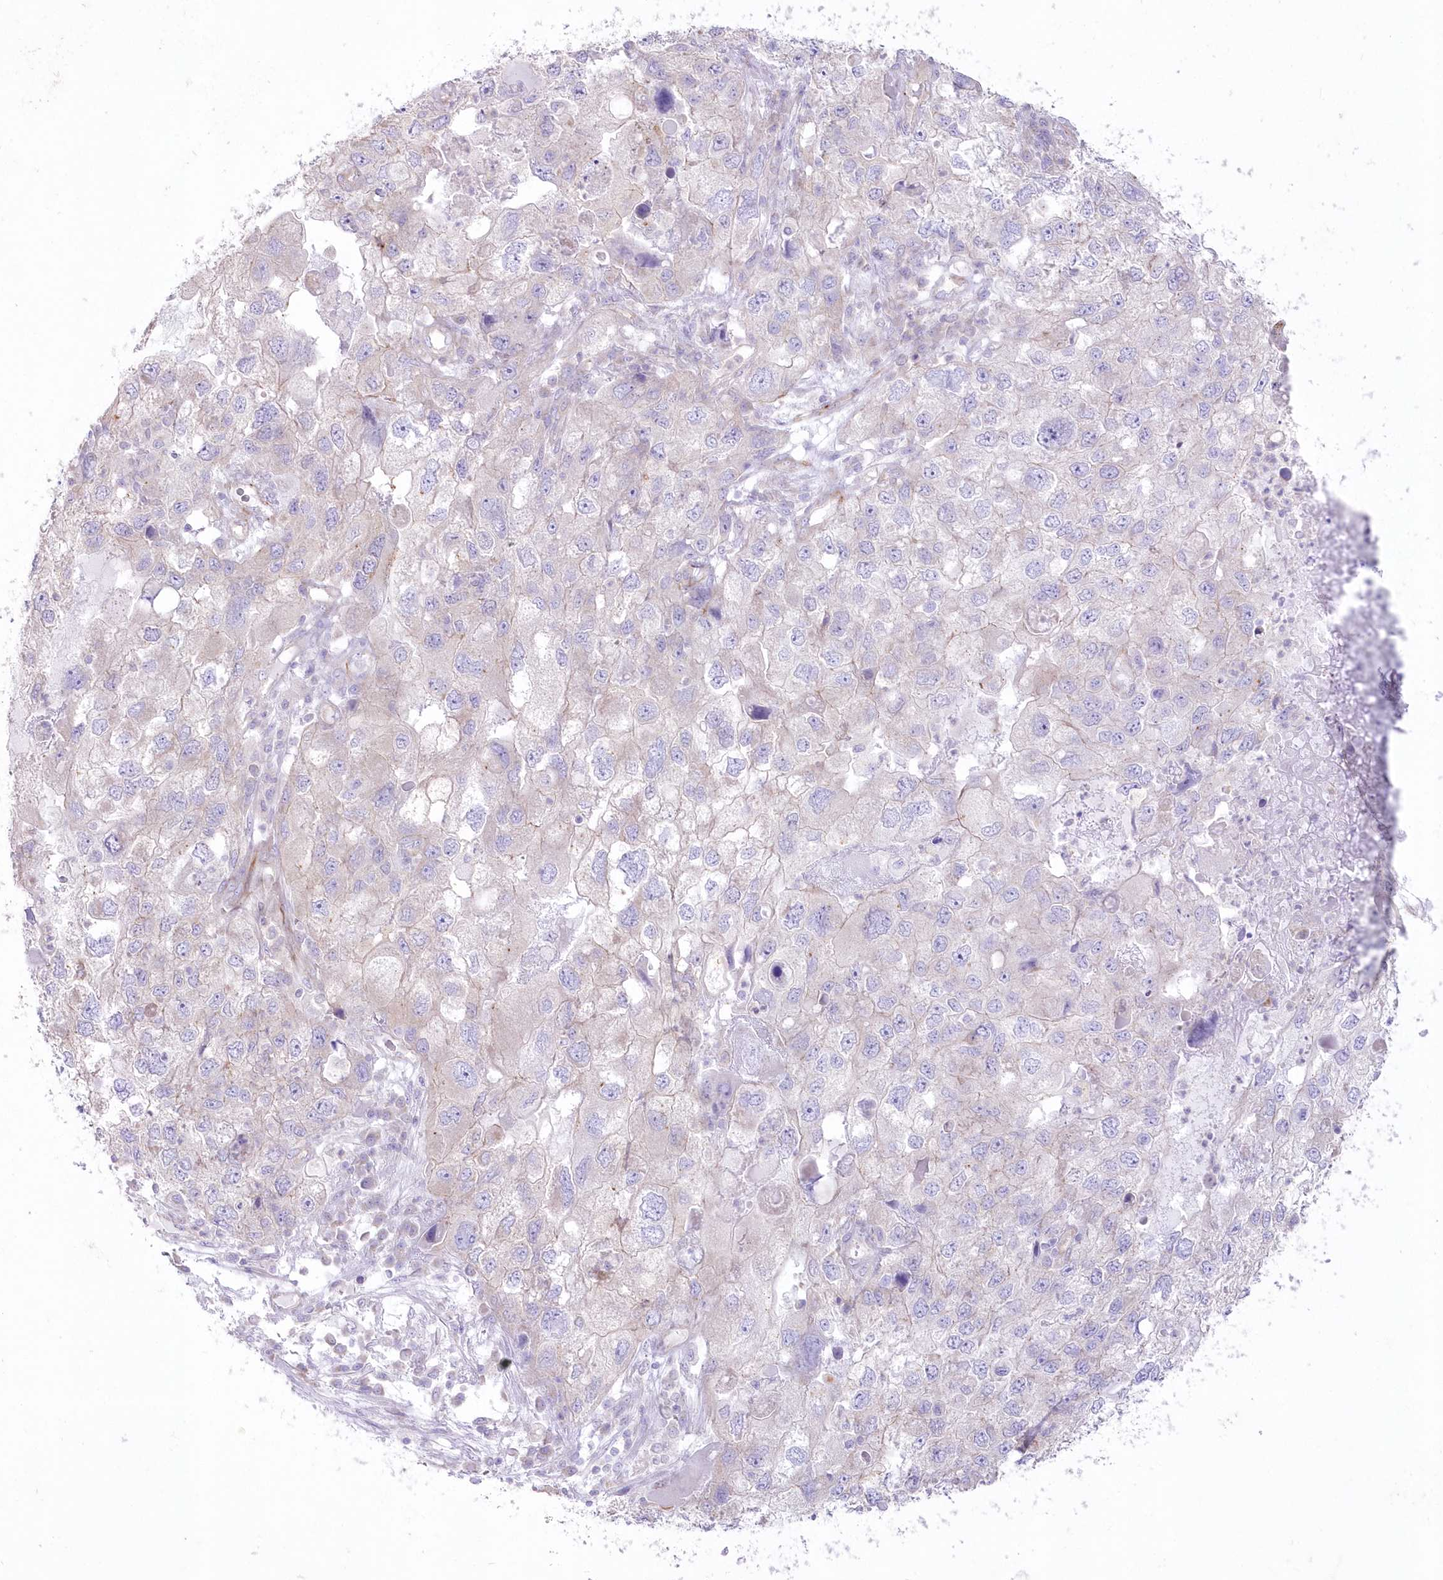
{"staining": {"intensity": "negative", "quantity": "none", "location": "none"}, "tissue": "endometrial cancer", "cell_type": "Tumor cells", "image_type": "cancer", "snomed": [{"axis": "morphology", "description": "Adenocarcinoma, NOS"}, {"axis": "topography", "description": "Endometrium"}], "caption": "IHC image of neoplastic tissue: human endometrial cancer (adenocarcinoma) stained with DAB displays no significant protein expression in tumor cells.", "gene": "ZNF843", "patient": {"sex": "female", "age": 49}}